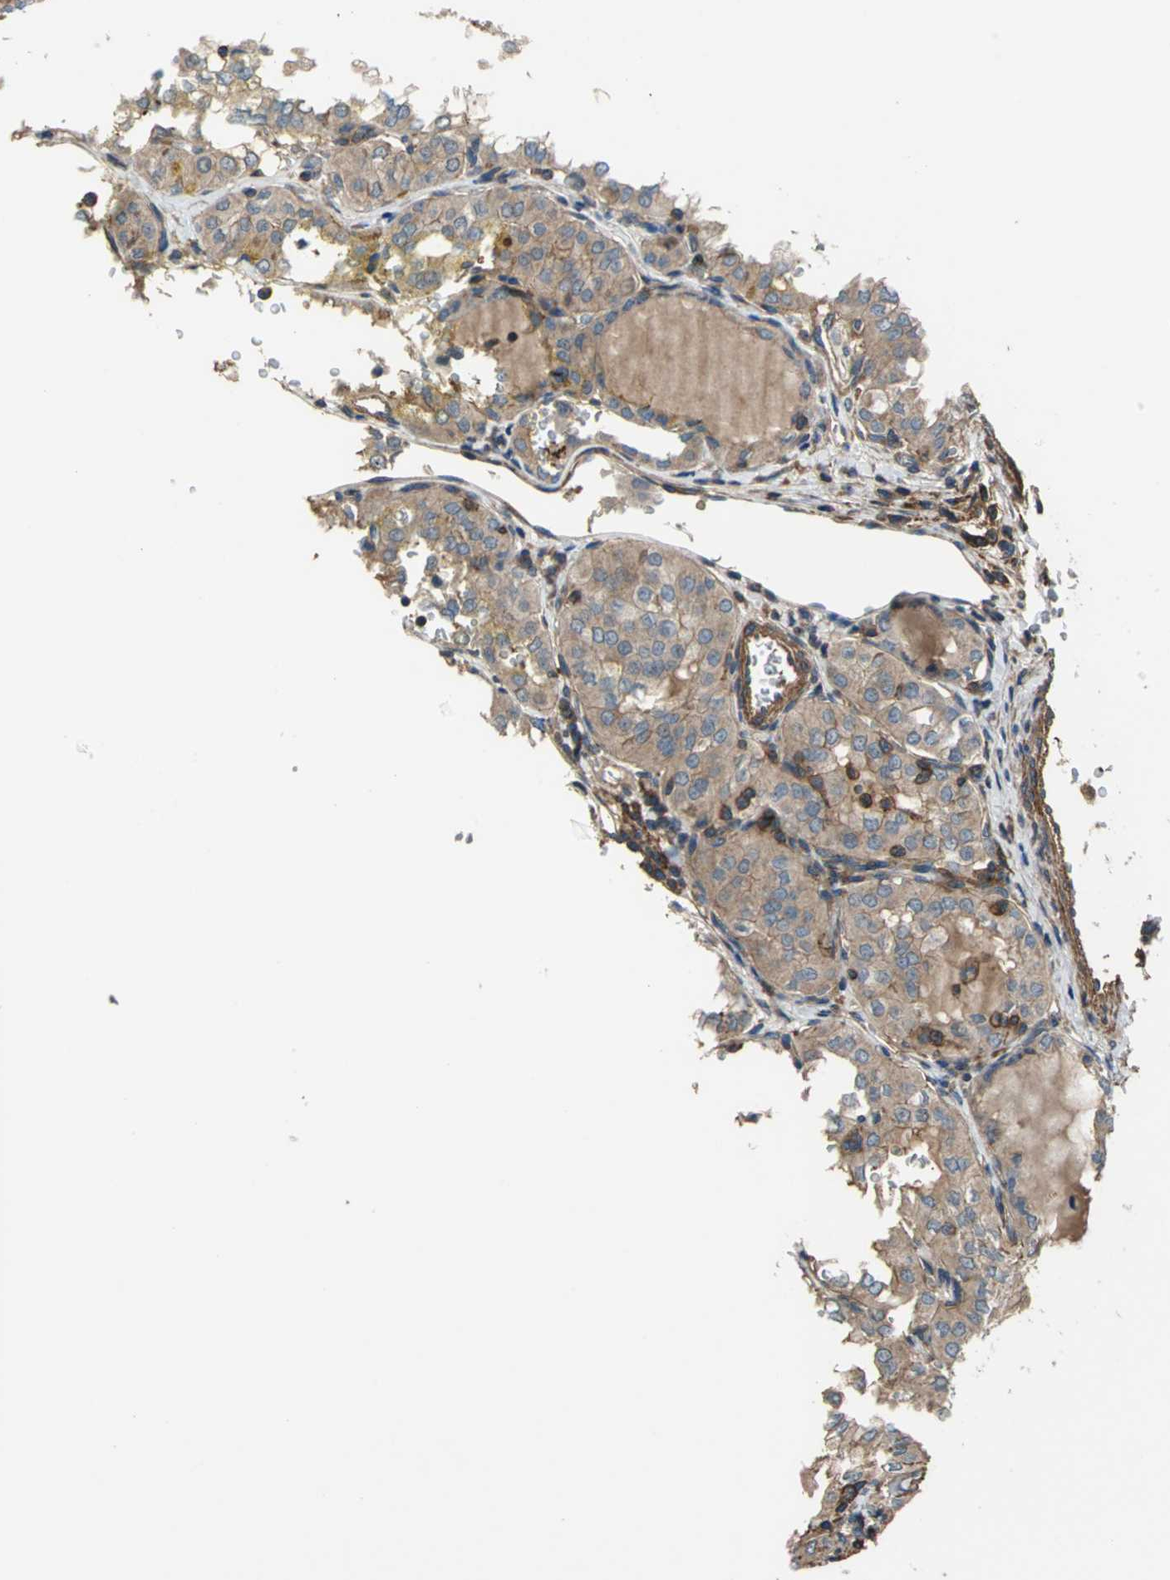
{"staining": {"intensity": "moderate", "quantity": ">75%", "location": "cytoplasmic/membranous"}, "tissue": "thyroid cancer", "cell_type": "Tumor cells", "image_type": "cancer", "snomed": [{"axis": "morphology", "description": "Papillary adenocarcinoma, NOS"}, {"axis": "topography", "description": "Thyroid gland"}], "caption": "Immunohistochemistry (DAB (3,3'-diaminobenzidine)) staining of human thyroid papillary adenocarcinoma shows moderate cytoplasmic/membranous protein staining in about >75% of tumor cells.", "gene": "PARVA", "patient": {"sex": "male", "age": 20}}